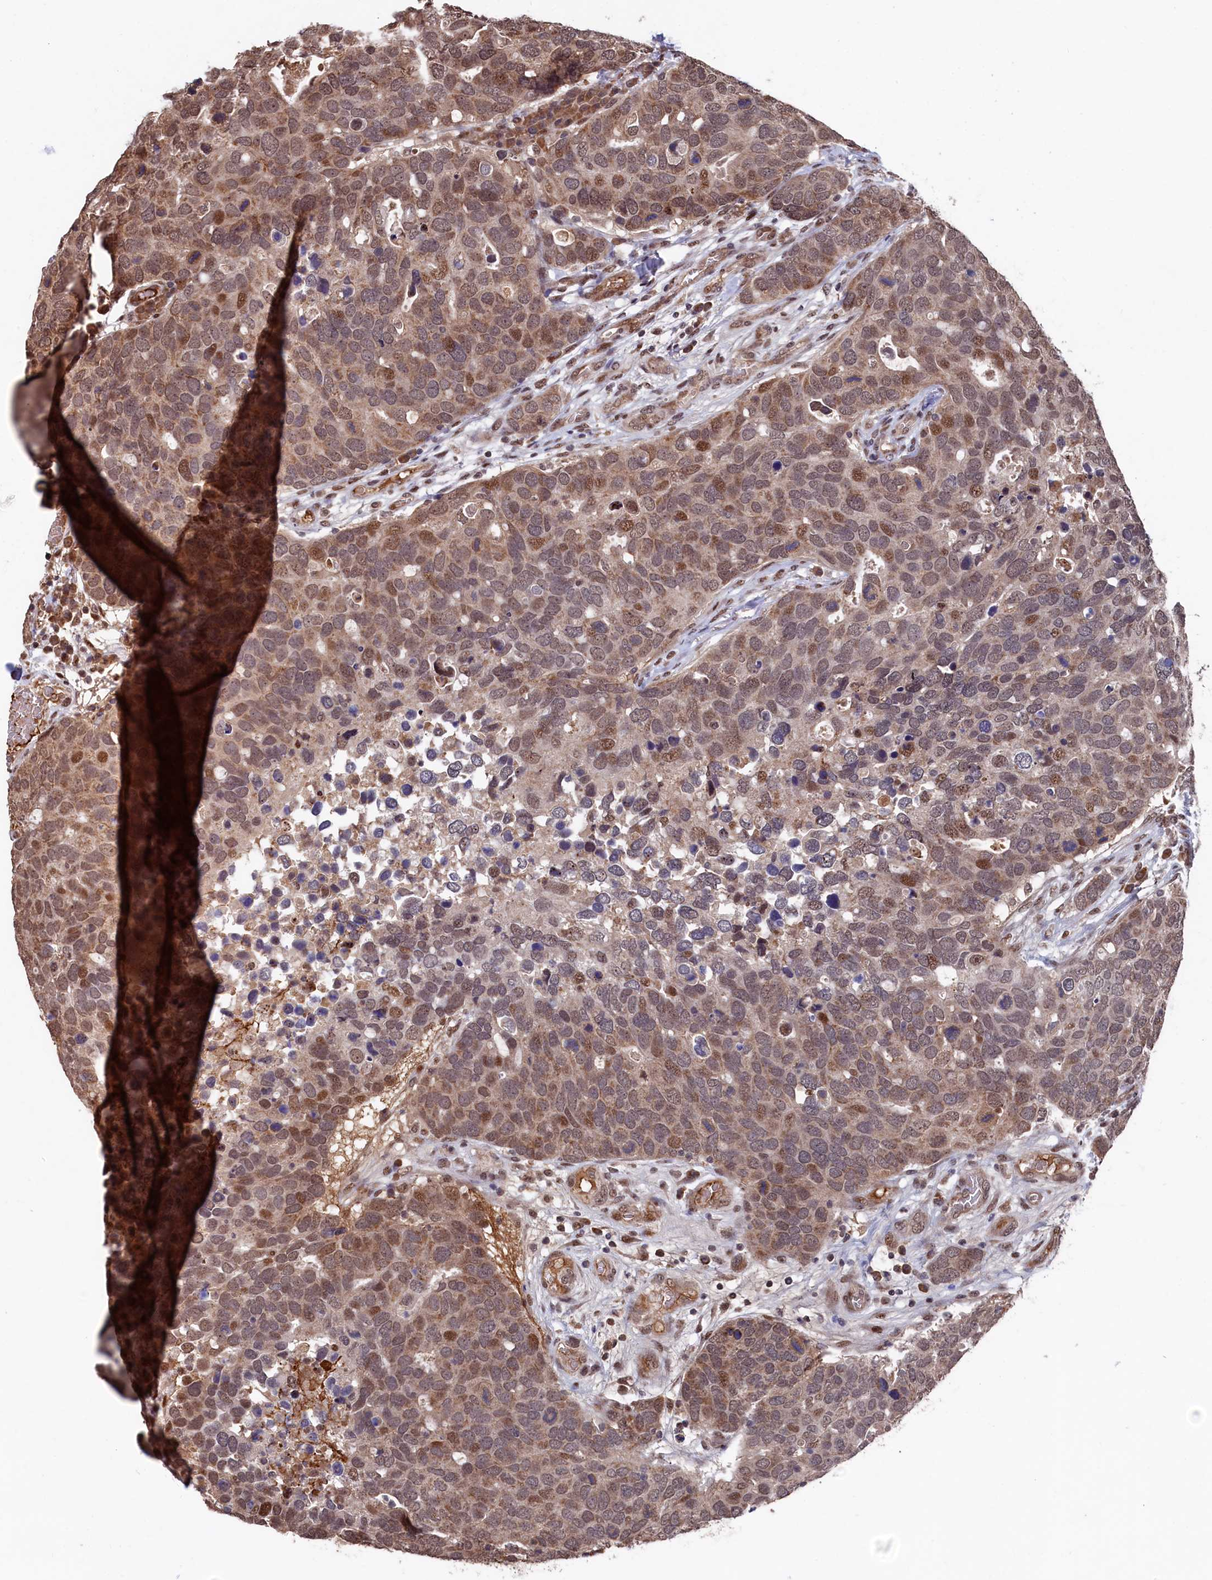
{"staining": {"intensity": "moderate", "quantity": ">75%", "location": "cytoplasmic/membranous,nuclear"}, "tissue": "breast cancer", "cell_type": "Tumor cells", "image_type": "cancer", "snomed": [{"axis": "morphology", "description": "Duct carcinoma"}, {"axis": "topography", "description": "Breast"}], "caption": "Protein staining of breast cancer (invasive ductal carcinoma) tissue reveals moderate cytoplasmic/membranous and nuclear positivity in approximately >75% of tumor cells. The staining is performed using DAB brown chromogen to label protein expression. The nuclei are counter-stained blue using hematoxylin.", "gene": "CLPX", "patient": {"sex": "female", "age": 83}}